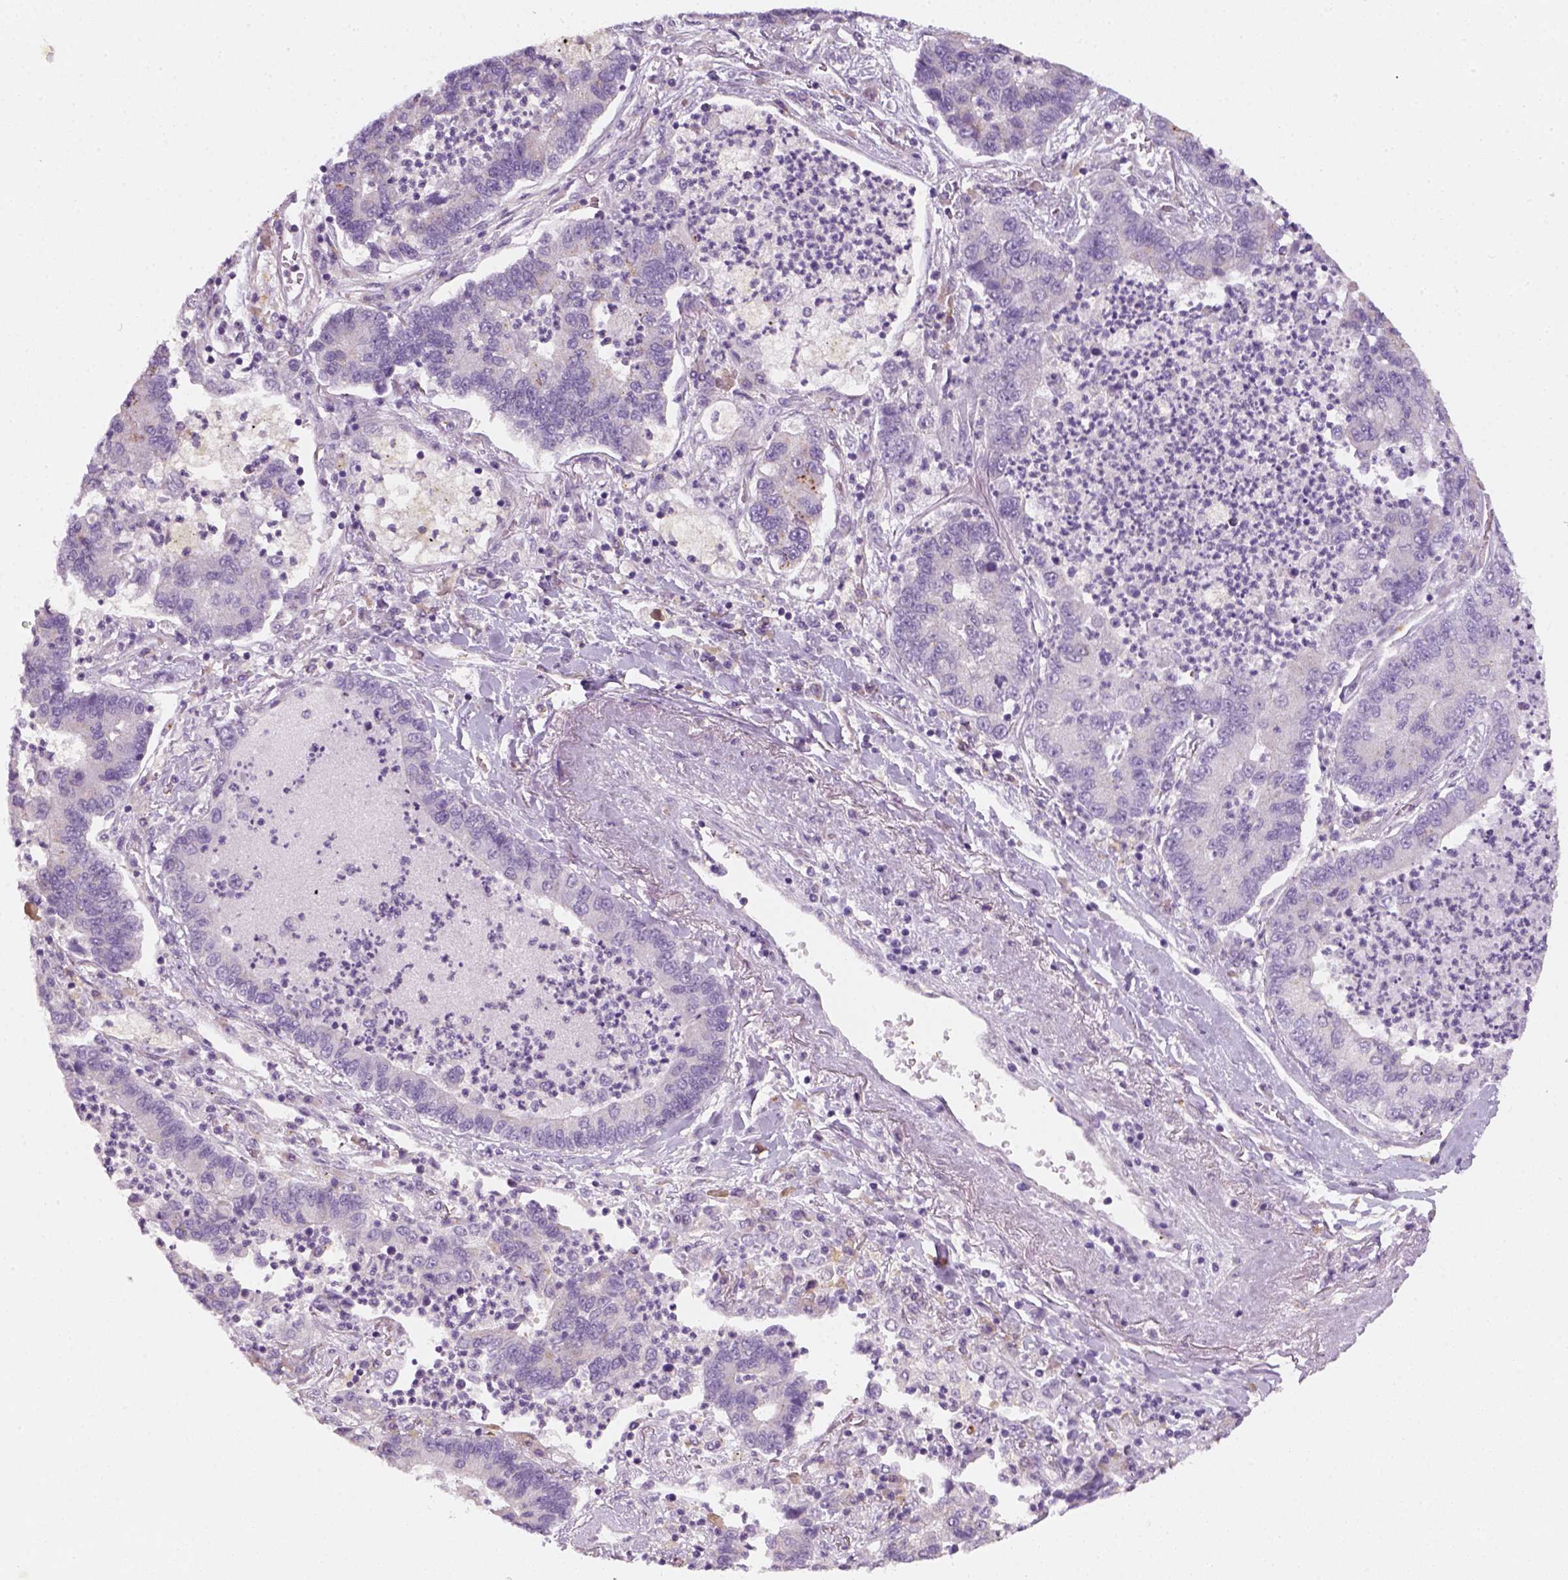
{"staining": {"intensity": "negative", "quantity": "none", "location": "none"}, "tissue": "lung cancer", "cell_type": "Tumor cells", "image_type": "cancer", "snomed": [{"axis": "morphology", "description": "Adenocarcinoma, NOS"}, {"axis": "topography", "description": "Lung"}], "caption": "DAB (3,3'-diaminobenzidine) immunohistochemical staining of human lung cancer shows no significant expression in tumor cells.", "gene": "FAM163B", "patient": {"sex": "female", "age": 57}}